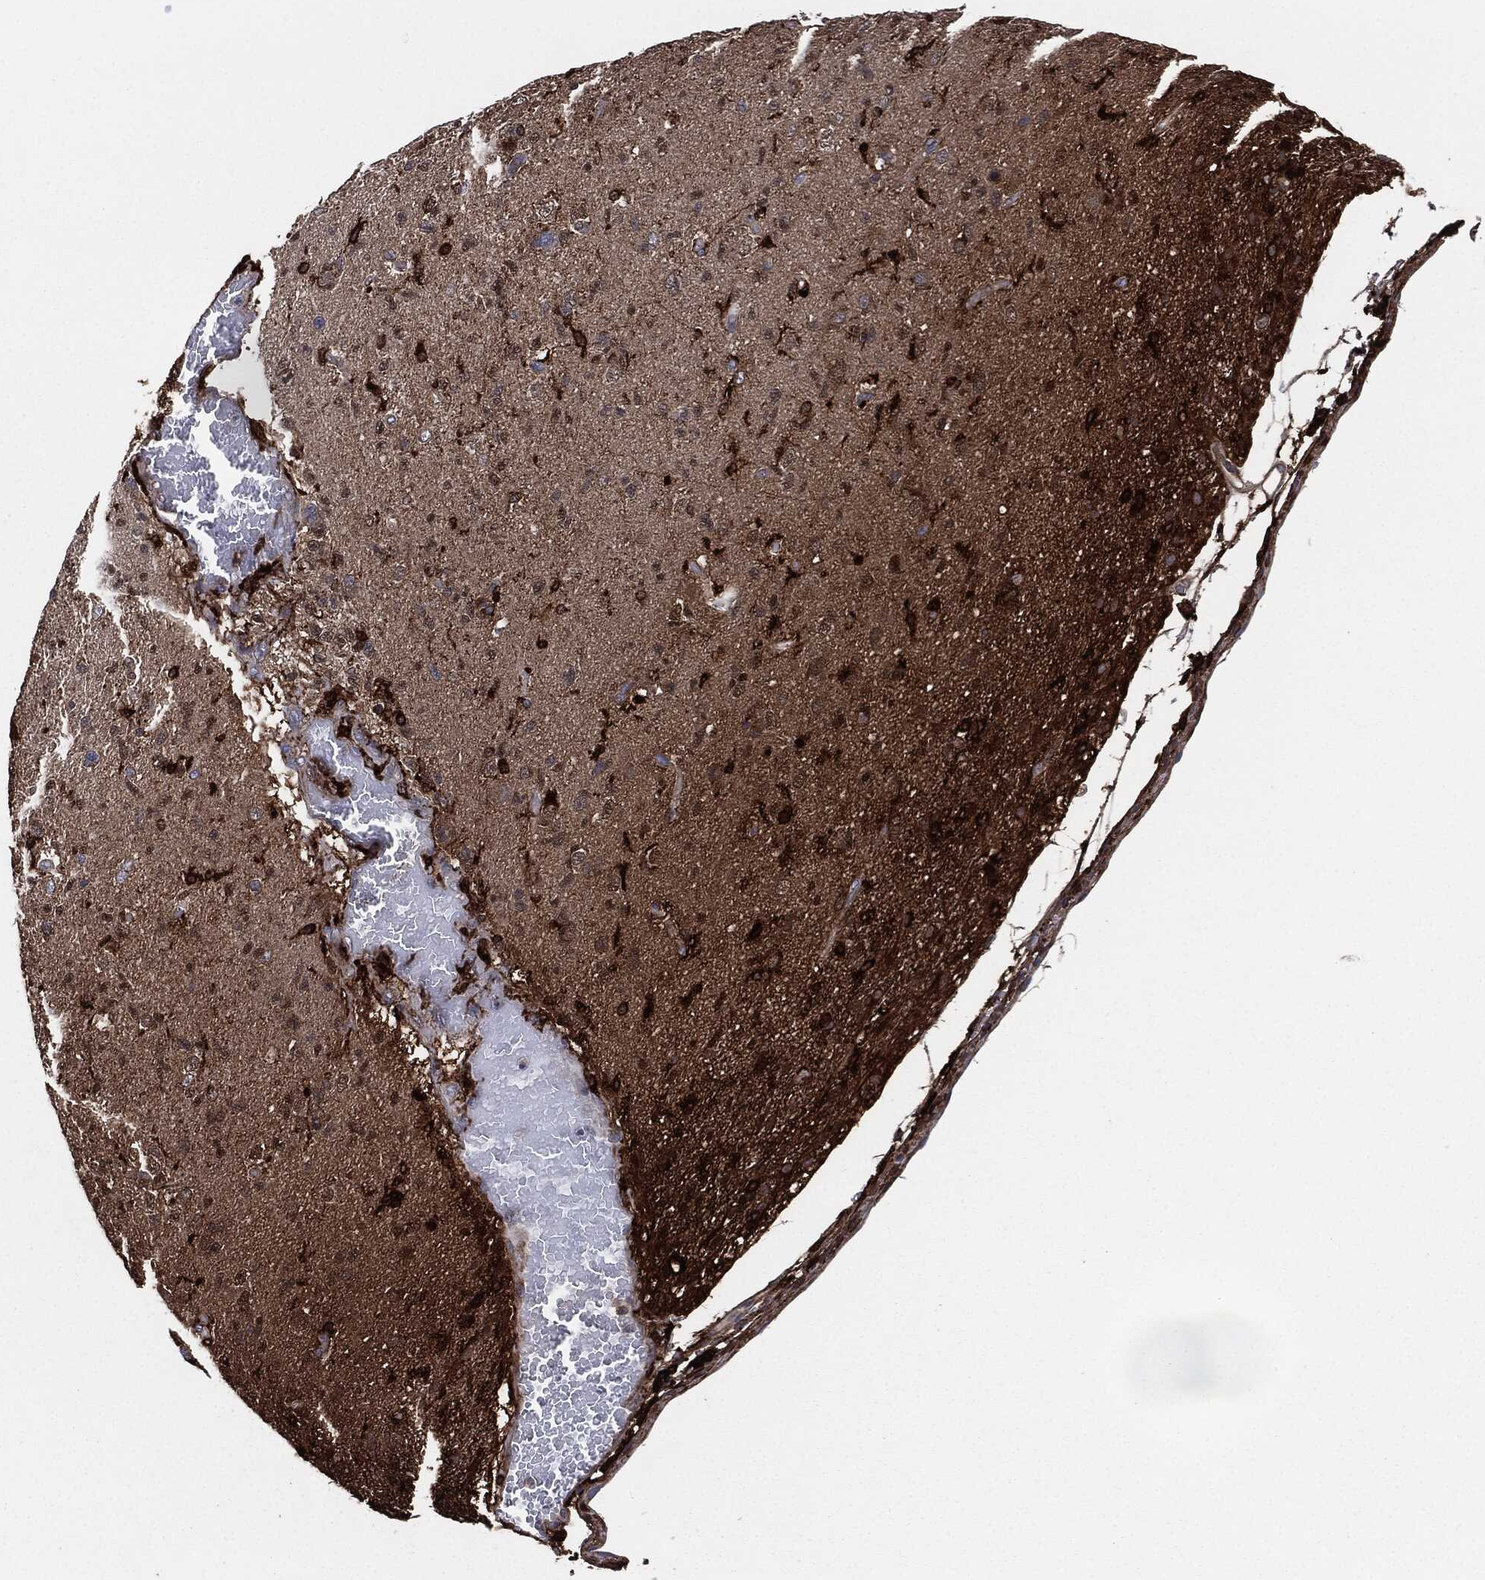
{"staining": {"intensity": "strong", "quantity": "25%-75%", "location": "cytoplasmic/membranous"}, "tissue": "glioma", "cell_type": "Tumor cells", "image_type": "cancer", "snomed": [{"axis": "morphology", "description": "Glioma, malignant, High grade"}, {"axis": "topography", "description": "Brain"}], "caption": "The immunohistochemical stain shows strong cytoplasmic/membranous positivity in tumor cells of high-grade glioma (malignant) tissue.", "gene": "TMEM11", "patient": {"sex": "male", "age": 56}}